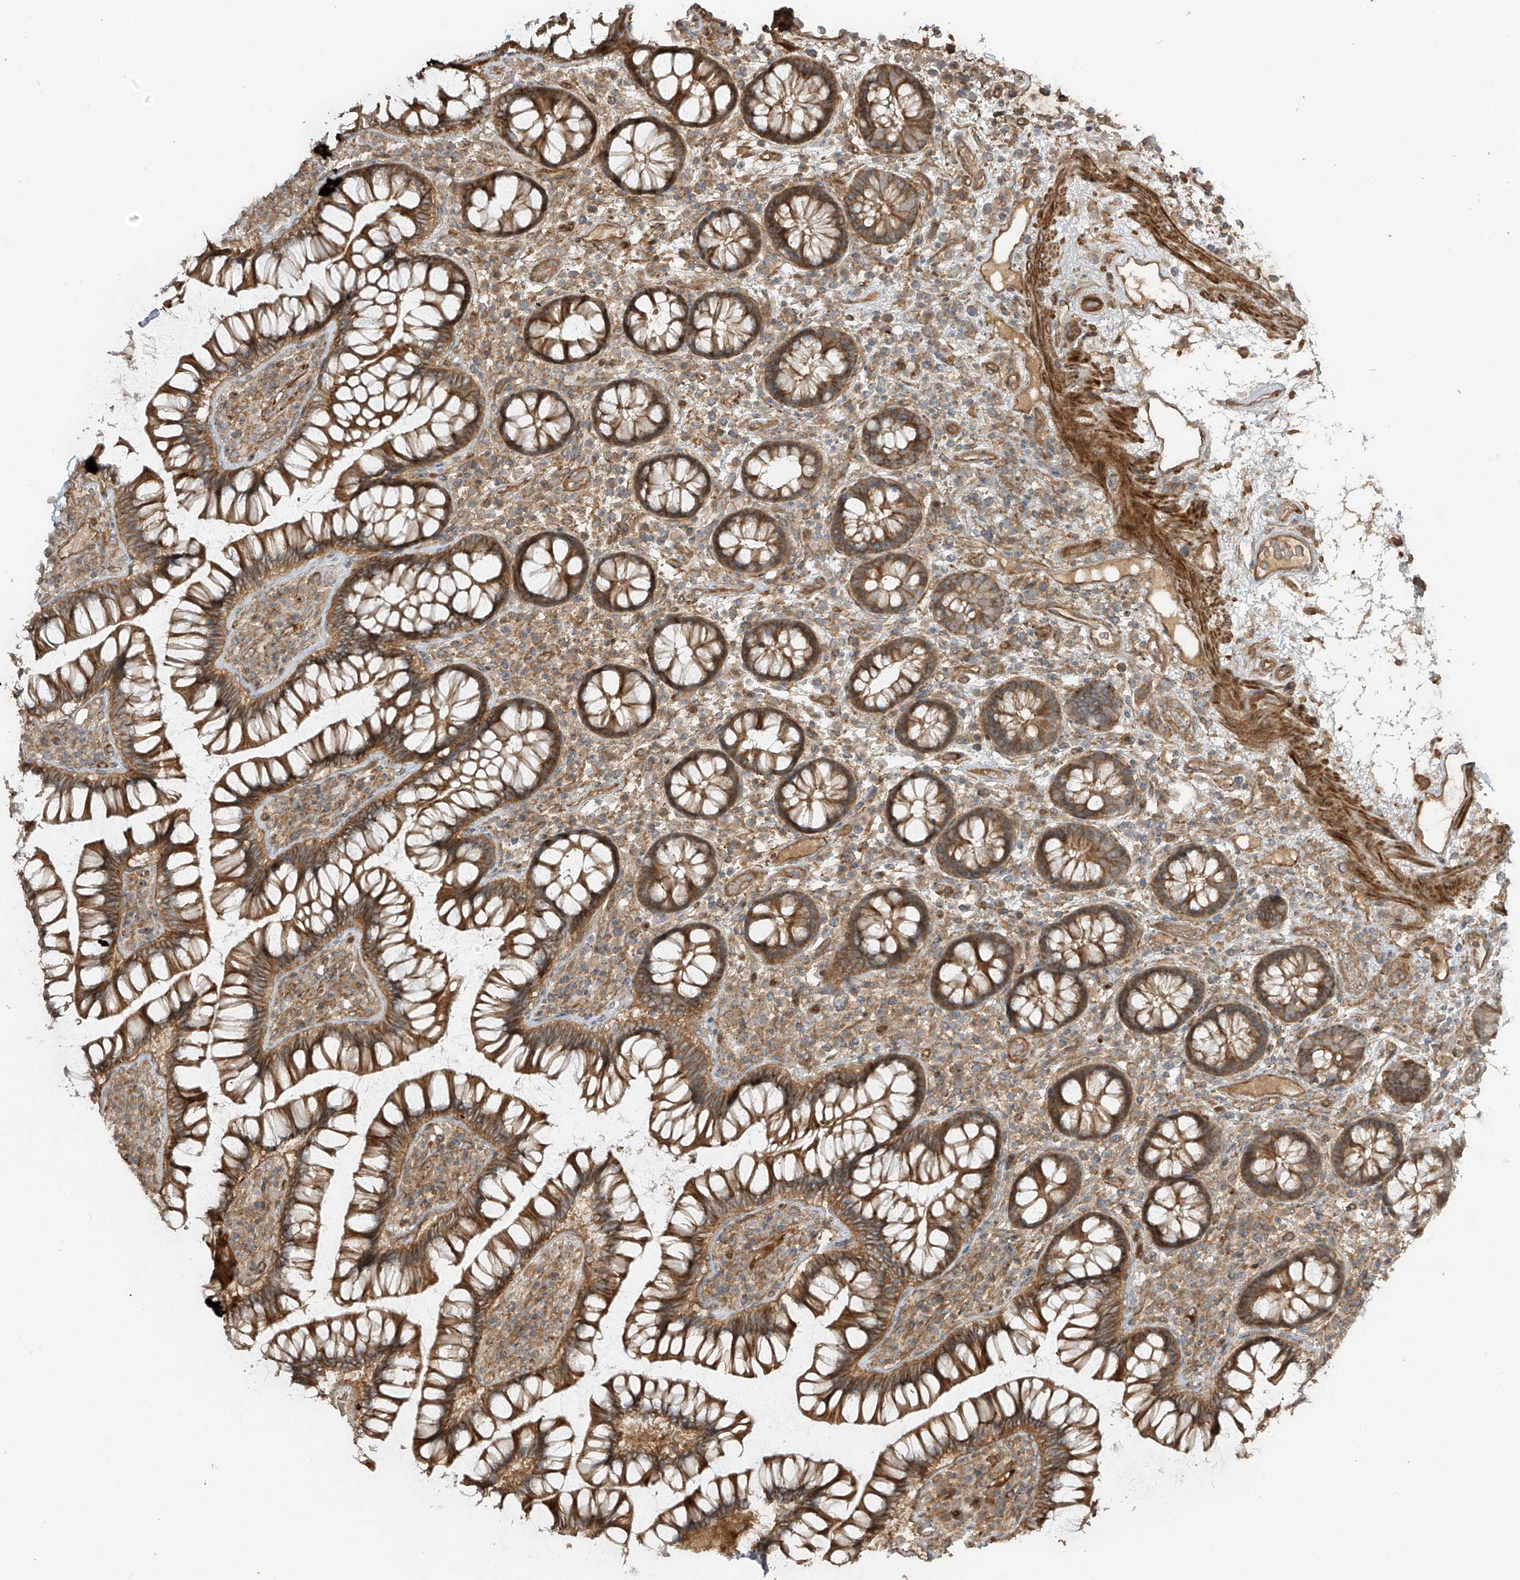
{"staining": {"intensity": "strong", "quantity": ">75%", "location": "cytoplasmic/membranous"}, "tissue": "colon", "cell_type": "Endothelial cells", "image_type": "normal", "snomed": [{"axis": "morphology", "description": "Normal tissue, NOS"}, {"axis": "topography", "description": "Colon"}], "caption": "Colon stained with a brown dye displays strong cytoplasmic/membranous positive staining in approximately >75% of endothelial cells.", "gene": "ENTR1", "patient": {"sex": "female", "age": 79}}